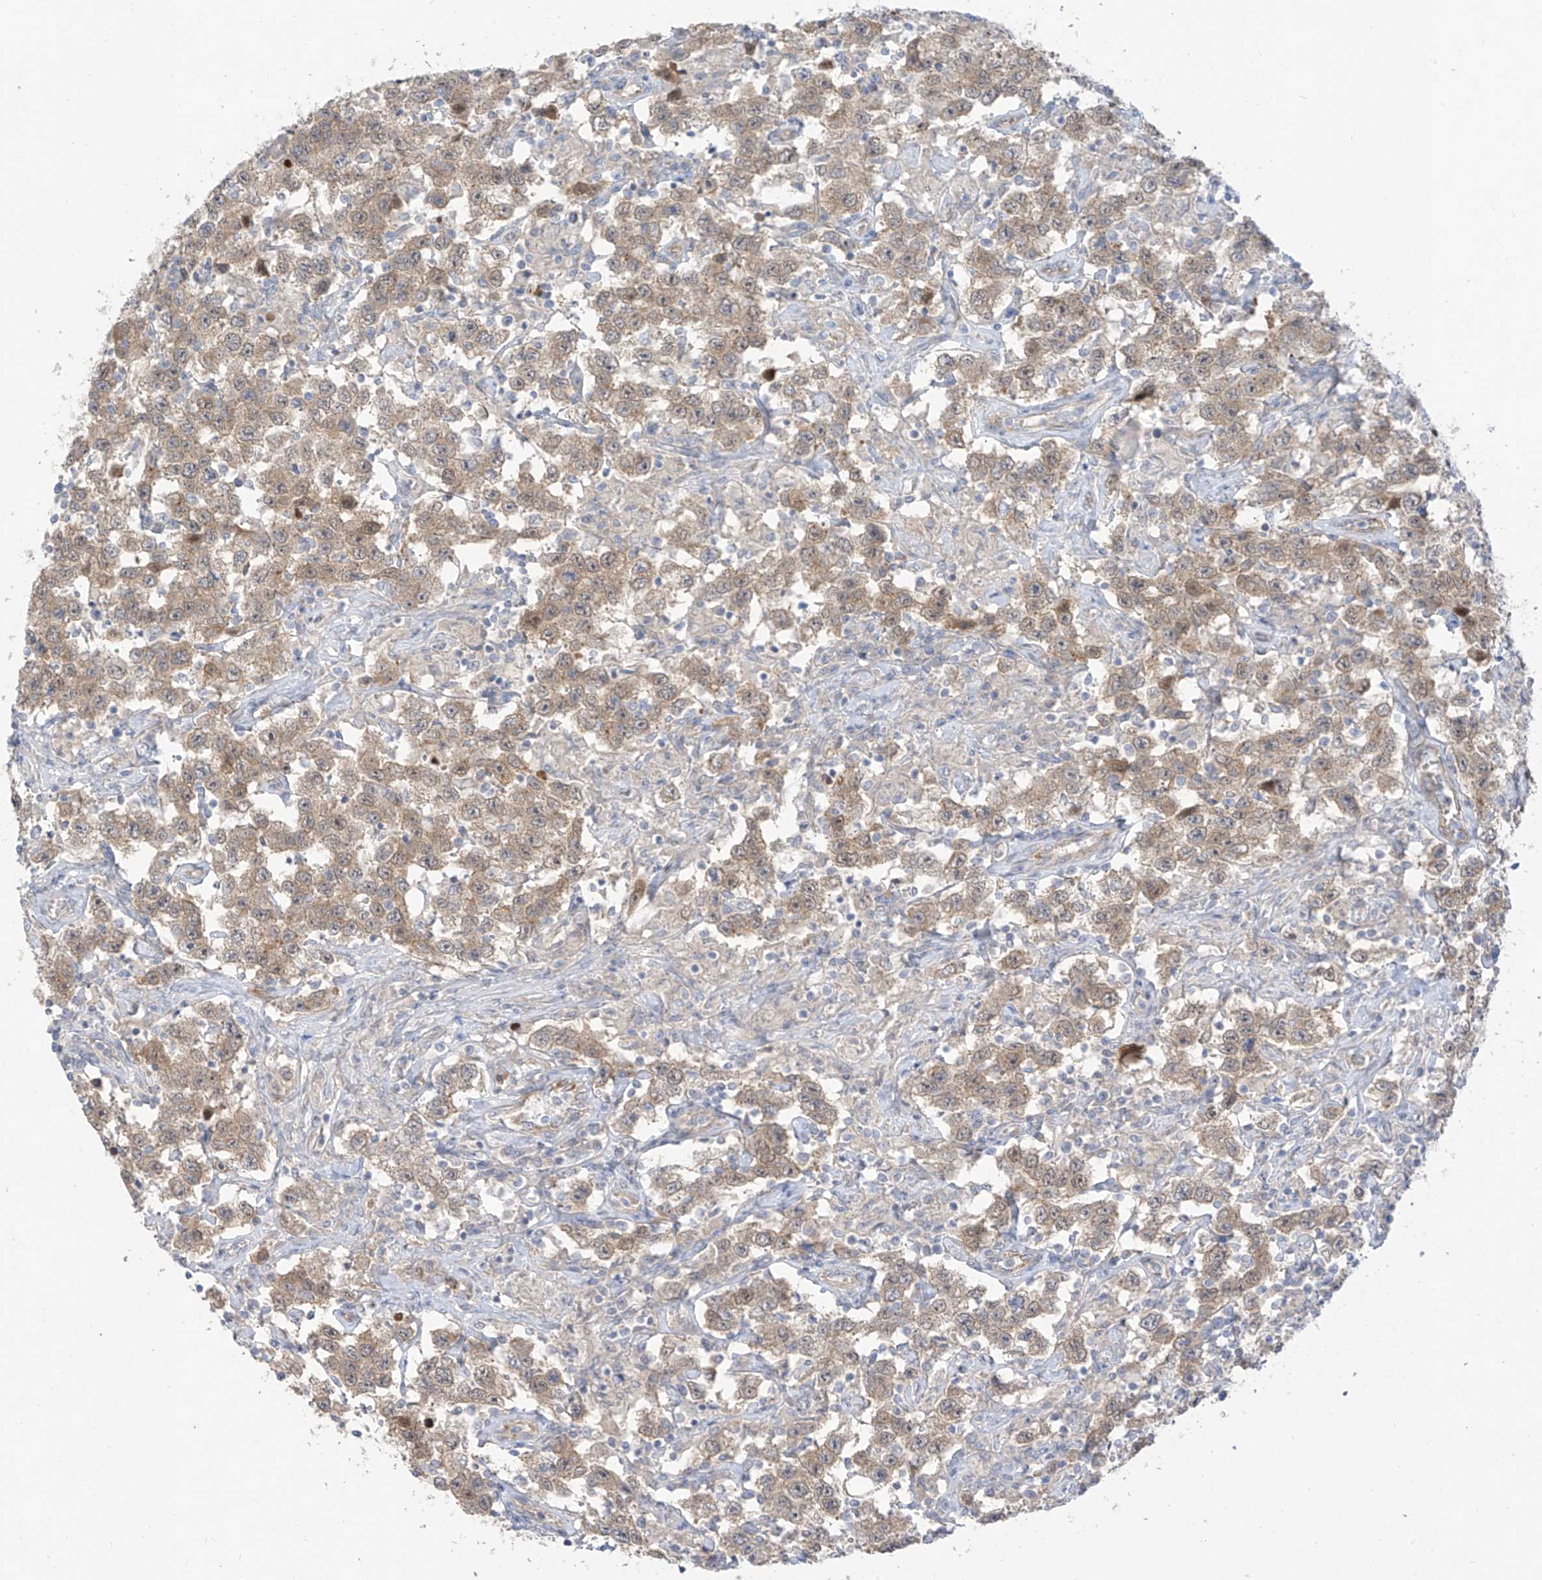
{"staining": {"intensity": "weak", "quantity": ">75%", "location": "cytoplasmic/membranous"}, "tissue": "testis cancer", "cell_type": "Tumor cells", "image_type": "cancer", "snomed": [{"axis": "morphology", "description": "Seminoma, NOS"}, {"axis": "topography", "description": "Testis"}], "caption": "Weak cytoplasmic/membranous protein staining is seen in about >75% of tumor cells in testis cancer (seminoma). Nuclei are stained in blue.", "gene": "EIPR1", "patient": {"sex": "male", "age": 41}}